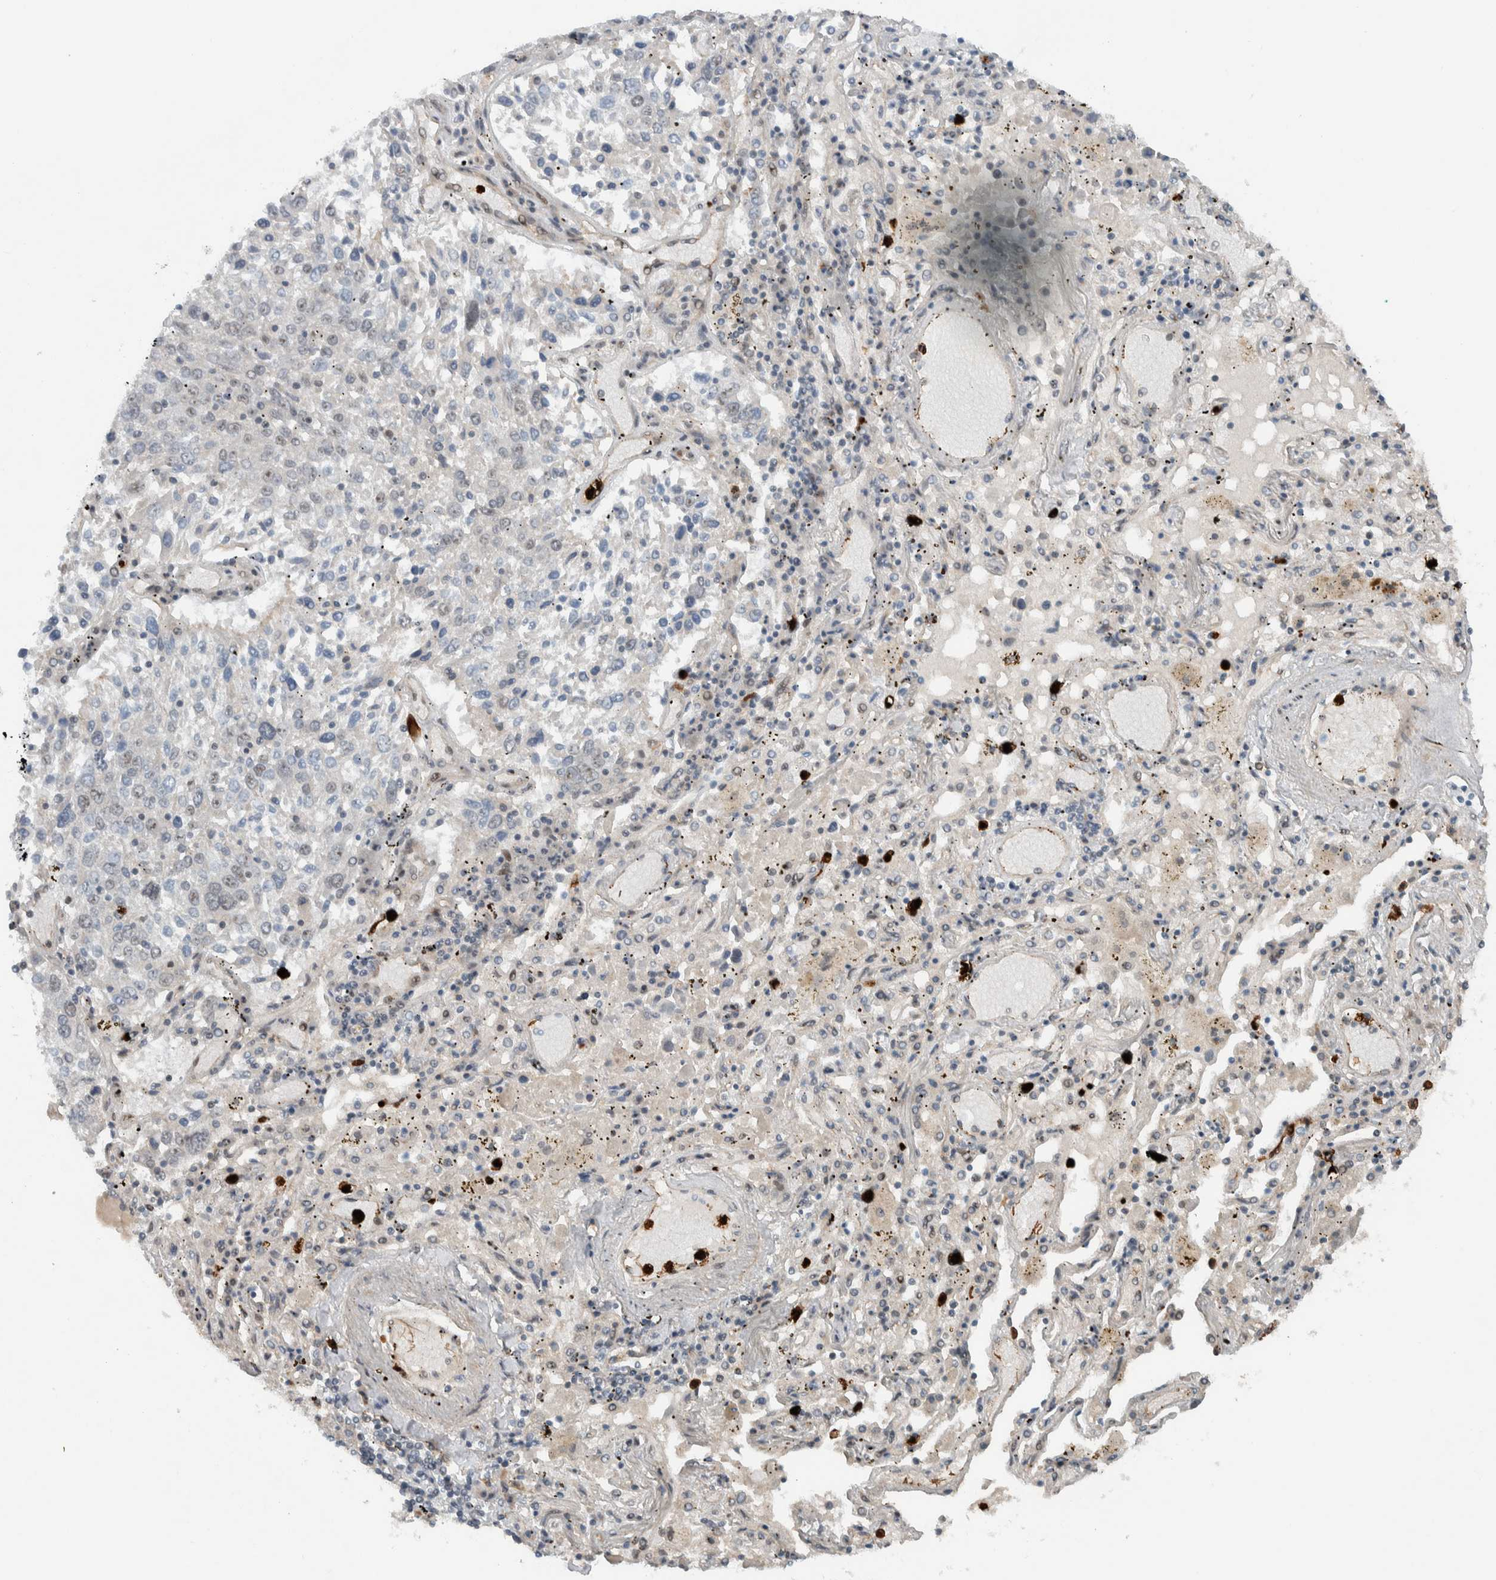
{"staining": {"intensity": "weak", "quantity": "<25%", "location": "nuclear"}, "tissue": "lung cancer", "cell_type": "Tumor cells", "image_type": "cancer", "snomed": [{"axis": "morphology", "description": "Squamous cell carcinoma, NOS"}, {"axis": "topography", "description": "Lung"}], "caption": "IHC of human lung cancer displays no staining in tumor cells.", "gene": "ZFP91", "patient": {"sex": "male", "age": 65}}